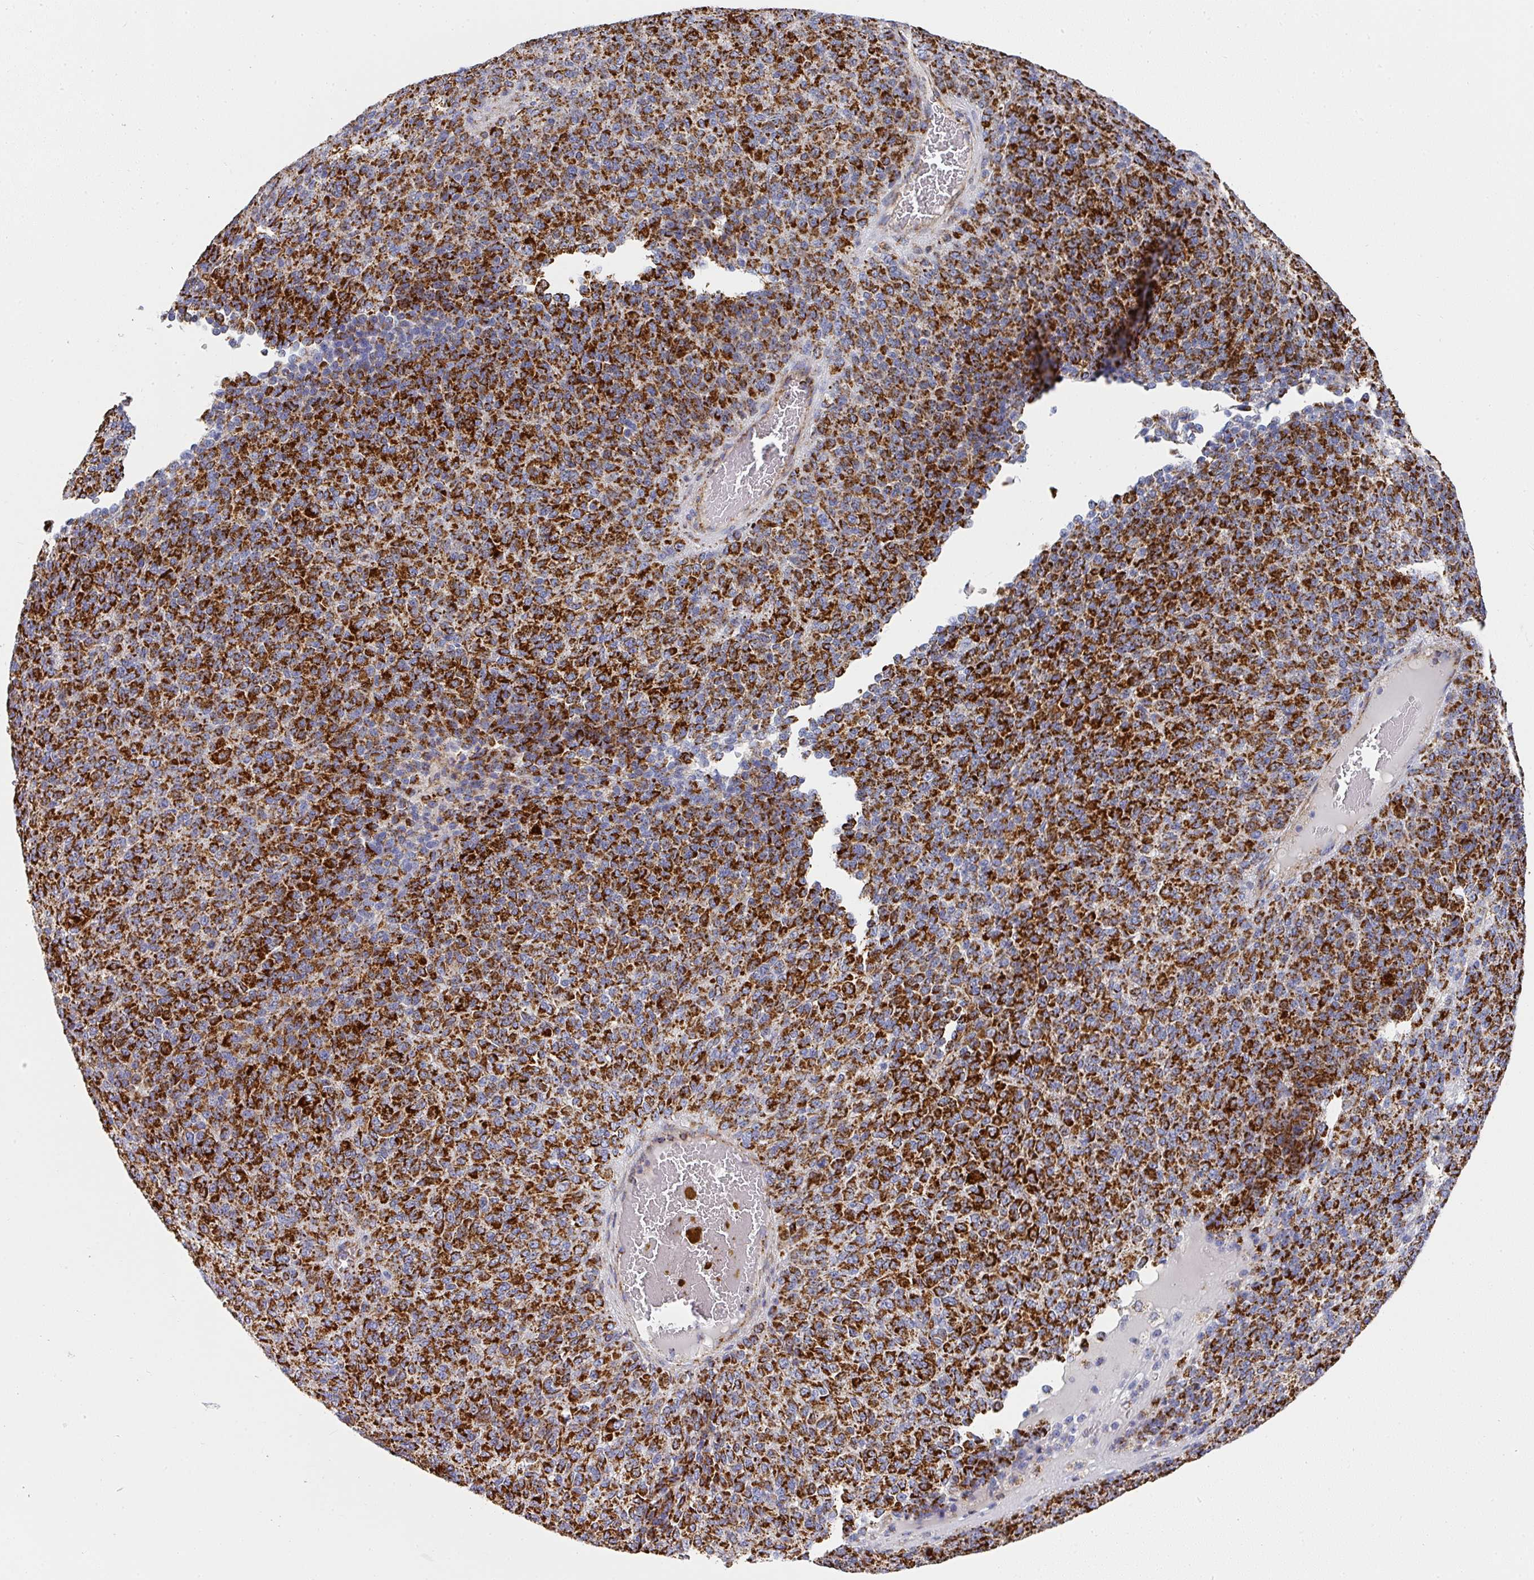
{"staining": {"intensity": "strong", "quantity": ">75%", "location": "cytoplasmic/membranous"}, "tissue": "melanoma", "cell_type": "Tumor cells", "image_type": "cancer", "snomed": [{"axis": "morphology", "description": "Malignant melanoma, Metastatic site"}, {"axis": "topography", "description": "Brain"}], "caption": "An image of melanoma stained for a protein shows strong cytoplasmic/membranous brown staining in tumor cells. The protein of interest is stained brown, and the nuclei are stained in blue (DAB (3,3'-diaminobenzidine) IHC with brightfield microscopy, high magnification).", "gene": "UQCRFS1", "patient": {"sex": "female", "age": 56}}